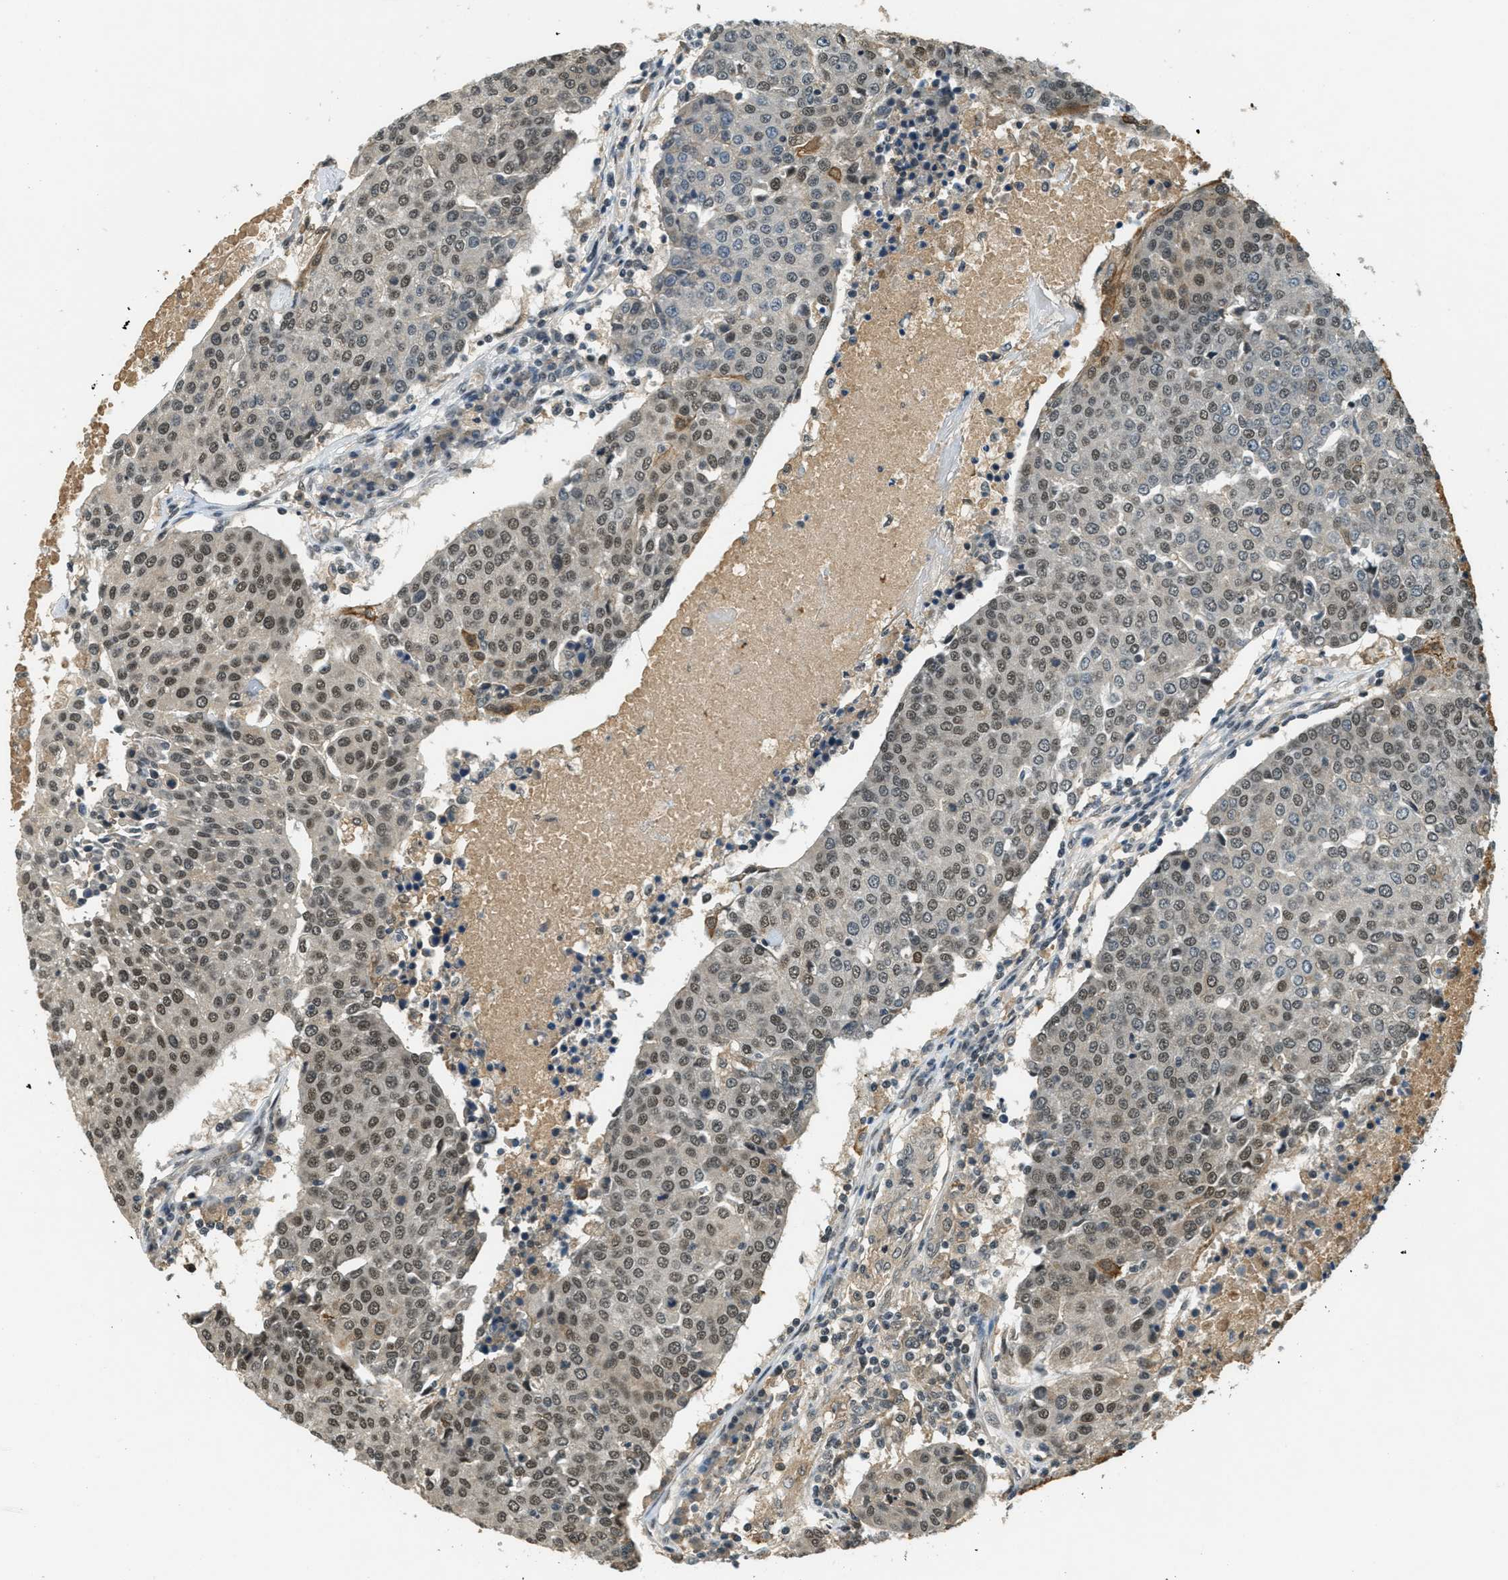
{"staining": {"intensity": "moderate", "quantity": "25%-75%", "location": "nuclear"}, "tissue": "urothelial cancer", "cell_type": "Tumor cells", "image_type": "cancer", "snomed": [{"axis": "morphology", "description": "Urothelial carcinoma, High grade"}, {"axis": "topography", "description": "Urinary bladder"}], "caption": "Moderate nuclear positivity is appreciated in approximately 25%-75% of tumor cells in high-grade urothelial carcinoma.", "gene": "ZNF148", "patient": {"sex": "female", "age": 85}}